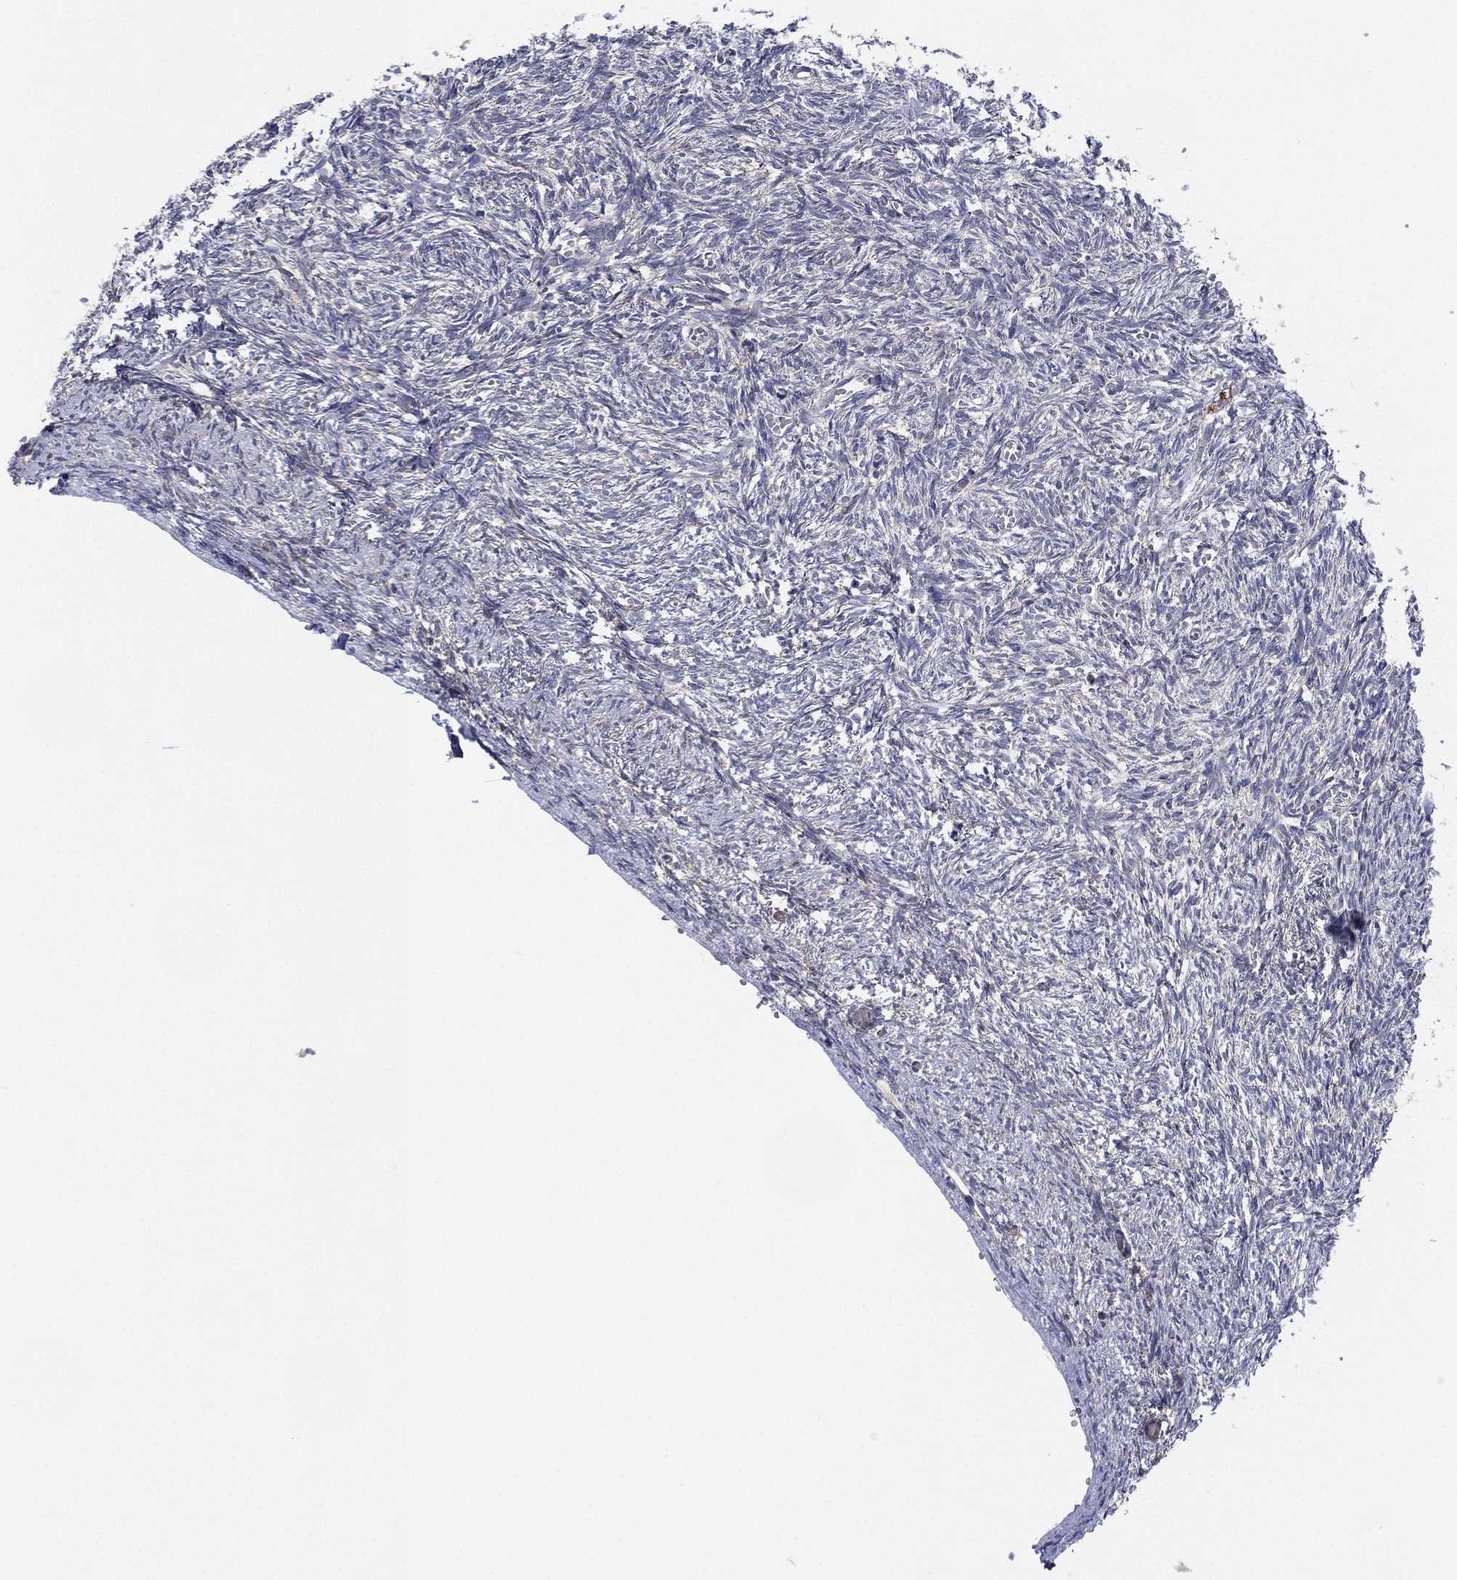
{"staining": {"intensity": "negative", "quantity": "none", "location": "none"}, "tissue": "ovary", "cell_type": "Ovarian stroma cells", "image_type": "normal", "snomed": [{"axis": "morphology", "description": "Normal tissue, NOS"}, {"axis": "topography", "description": "Ovary"}], "caption": "IHC of unremarkable human ovary reveals no expression in ovarian stroma cells. The staining is performed using DAB (3,3'-diaminobenzidine) brown chromogen with nuclei counter-stained in using hematoxylin.", "gene": "PSMG4", "patient": {"sex": "female", "age": 43}}